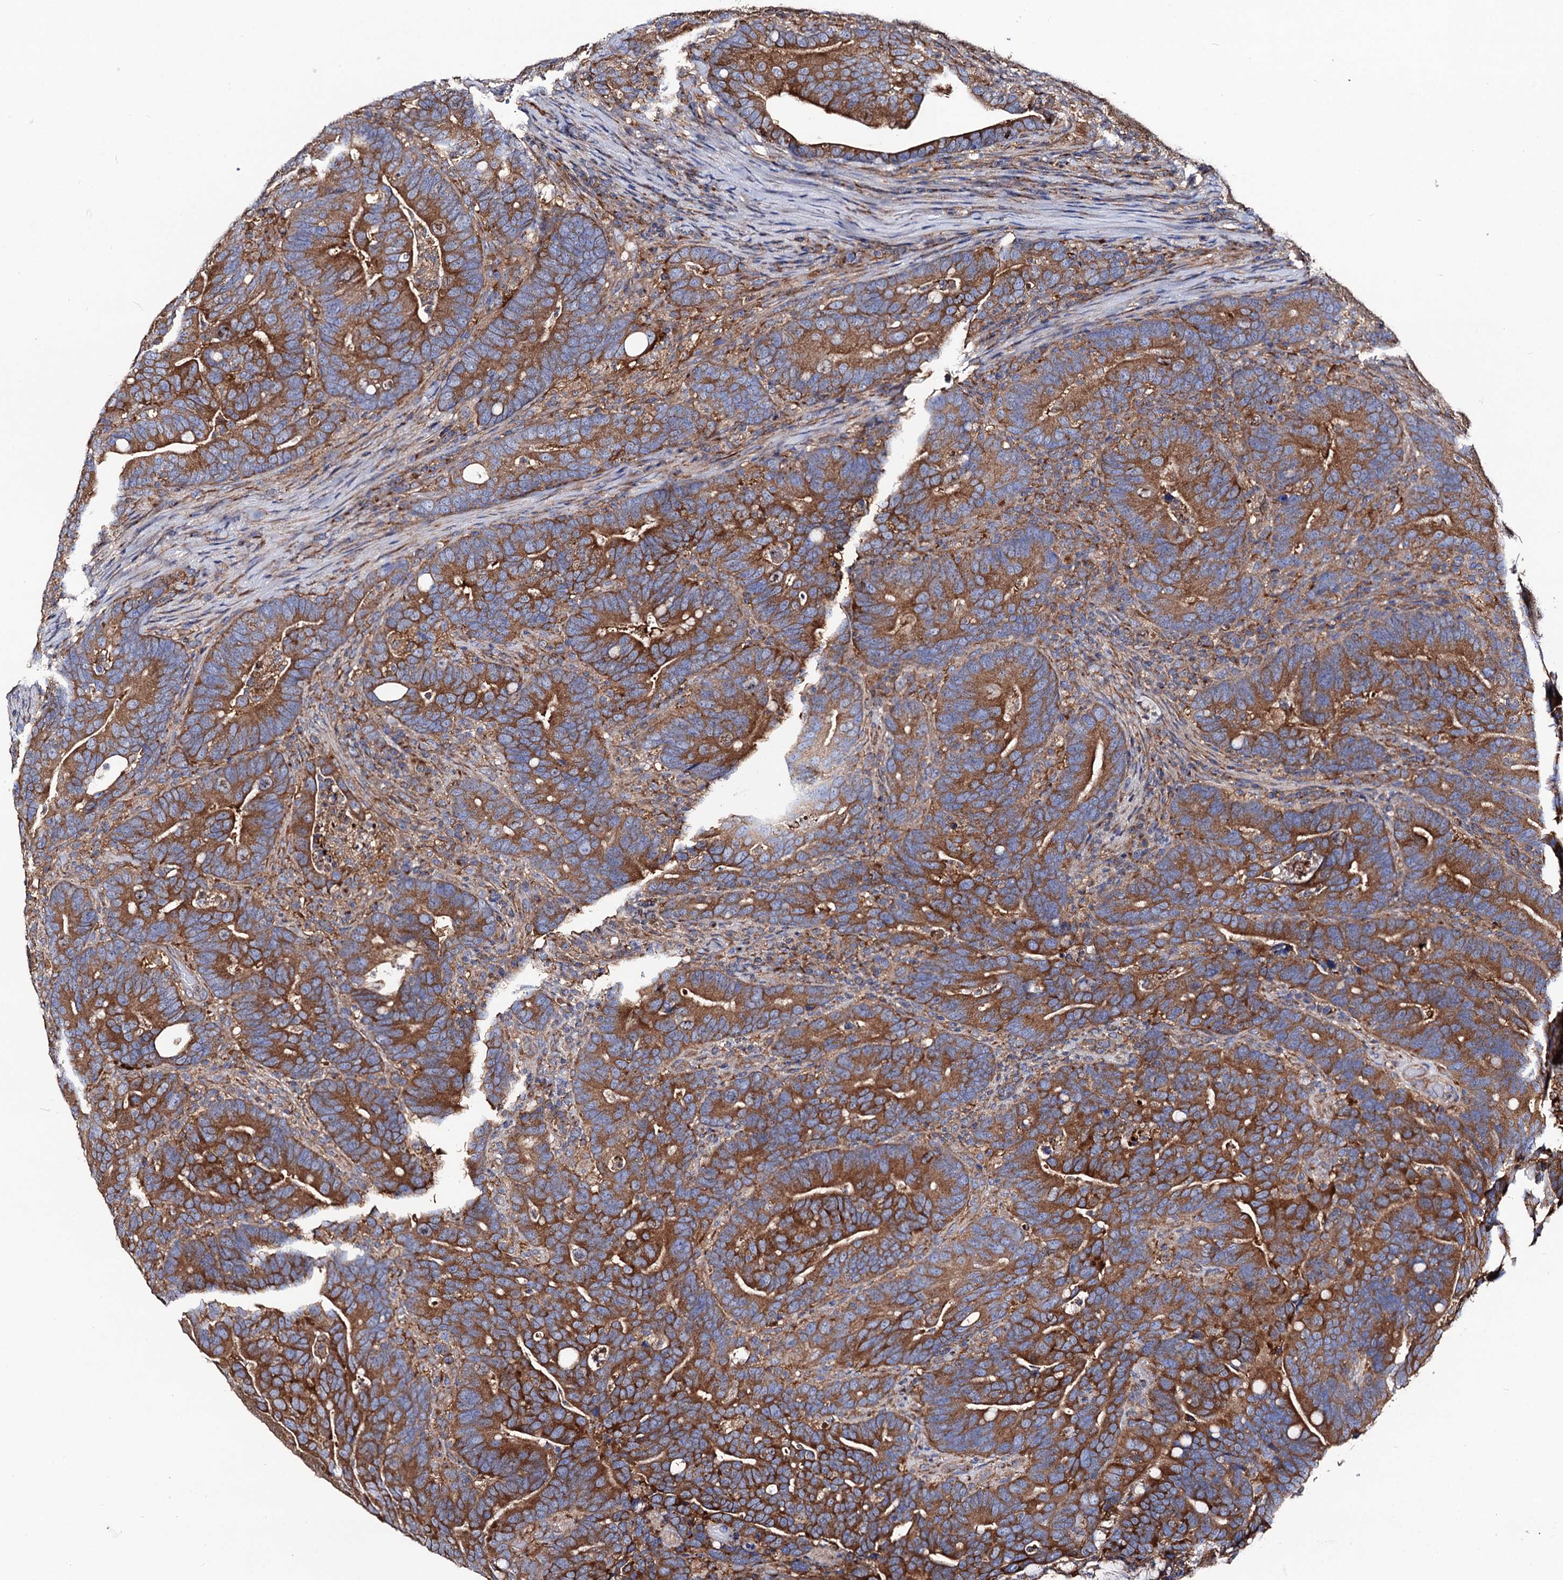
{"staining": {"intensity": "moderate", "quantity": ">75%", "location": "cytoplasmic/membranous"}, "tissue": "colorectal cancer", "cell_type": "Tumor cells", "image_type": "cancer", "snomed": [{"axis": "morphology", "description": "Adenocarcinoma, NOS"}, {"axis": "topography", "description": "Colon"}], "caption": "Brown immunohistochemical staining in colorectal cancer displays moderate cytoplasmic/membranous positivity in approximately >75% of tumor cells.", "gene": "DYDC1", "patient": {"sex": "female", "age": 66}}